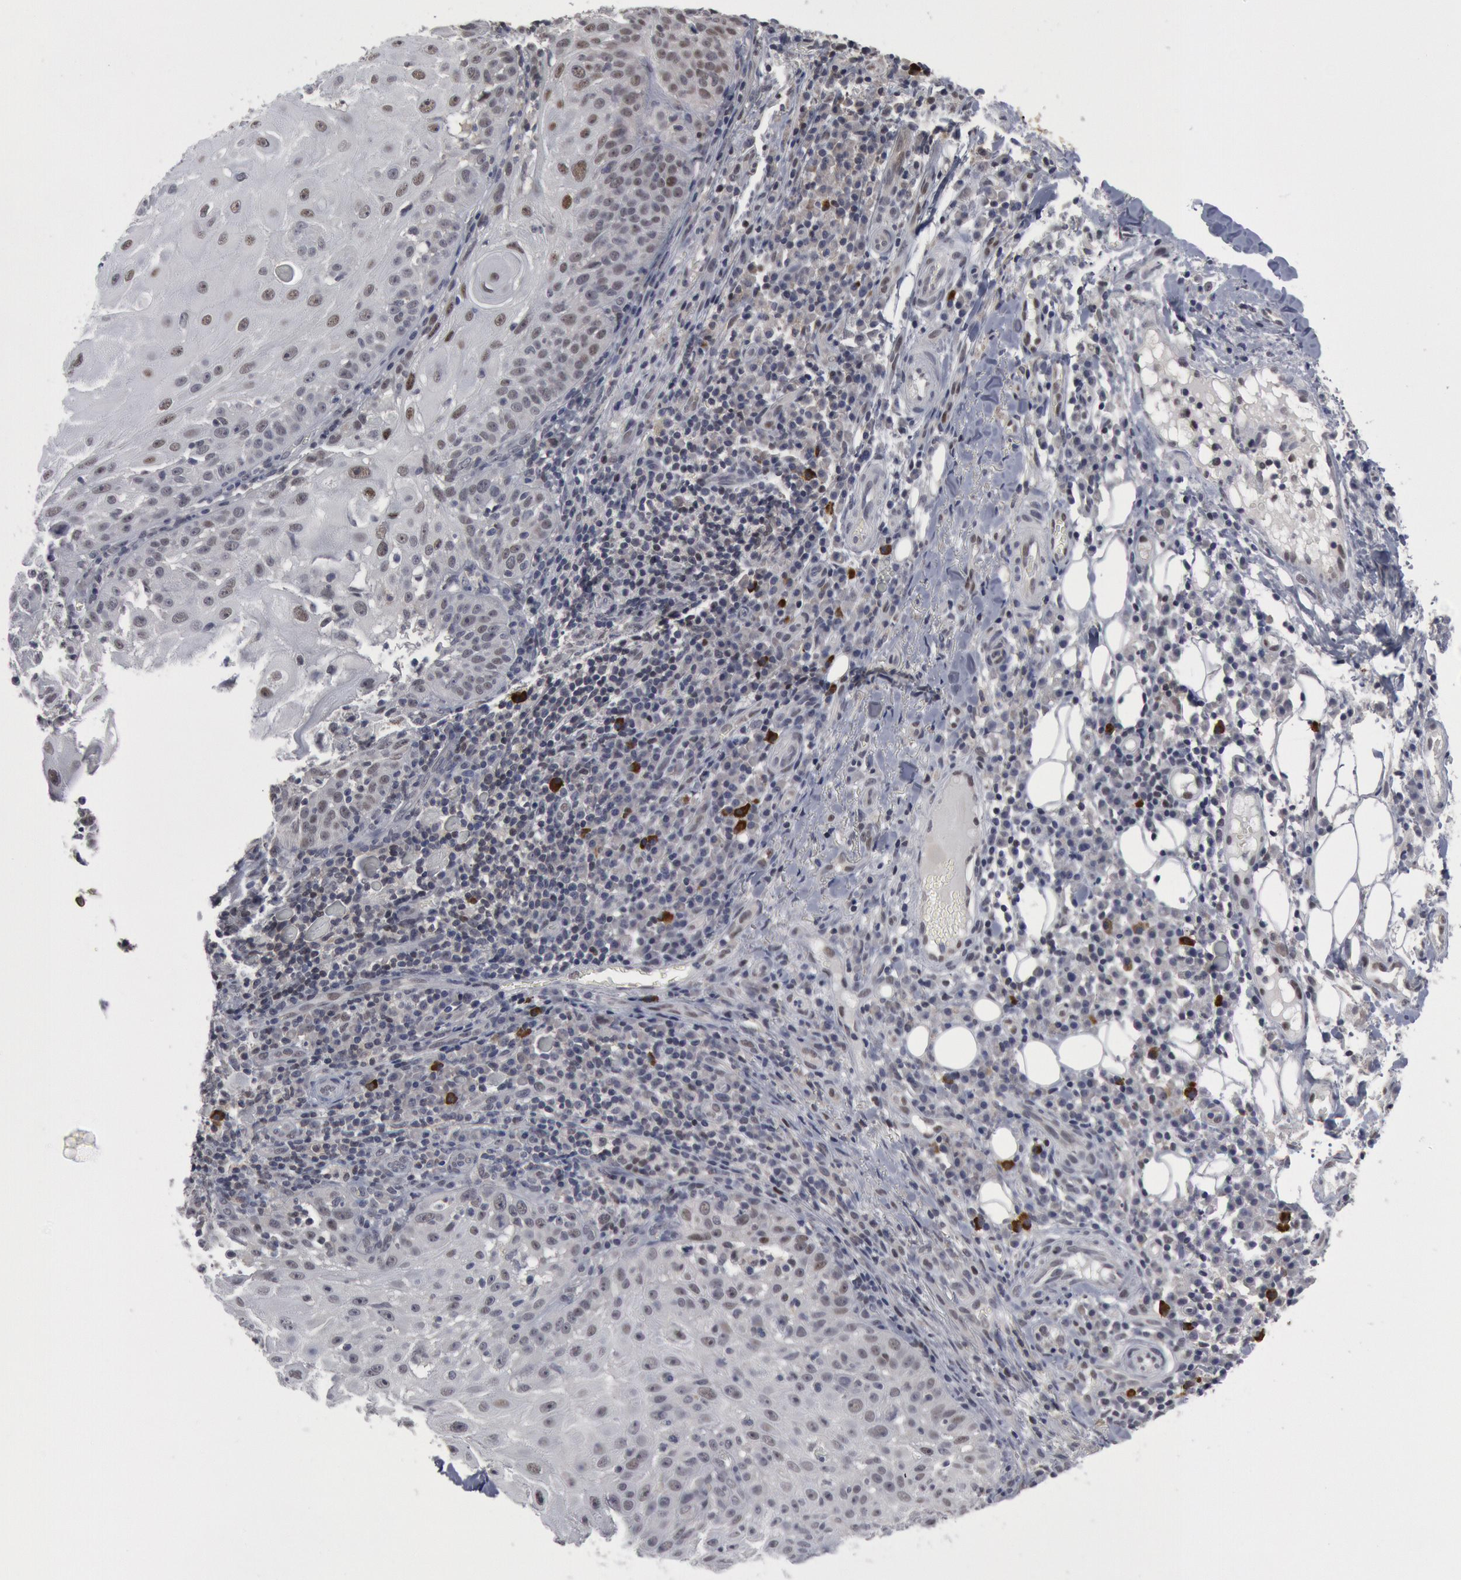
{"staining": {"intensity": "negative", "quantity": "none", "location": "none"}, "tissue": "skin cancer", "cell_type": "Tumor cells", "image_type": "cancer", "snomed": [{"axis": "morphology", "description": "Squamous cell carcinoma, NOS"}, {"axis": "topography", "description": "Skin"}], "caption": "This is an IHC histopathology image of skin cancer. There is no staining in tumor cells.", "gene": "FOXO1", "patient": {"sex": "female", "age": 89}}